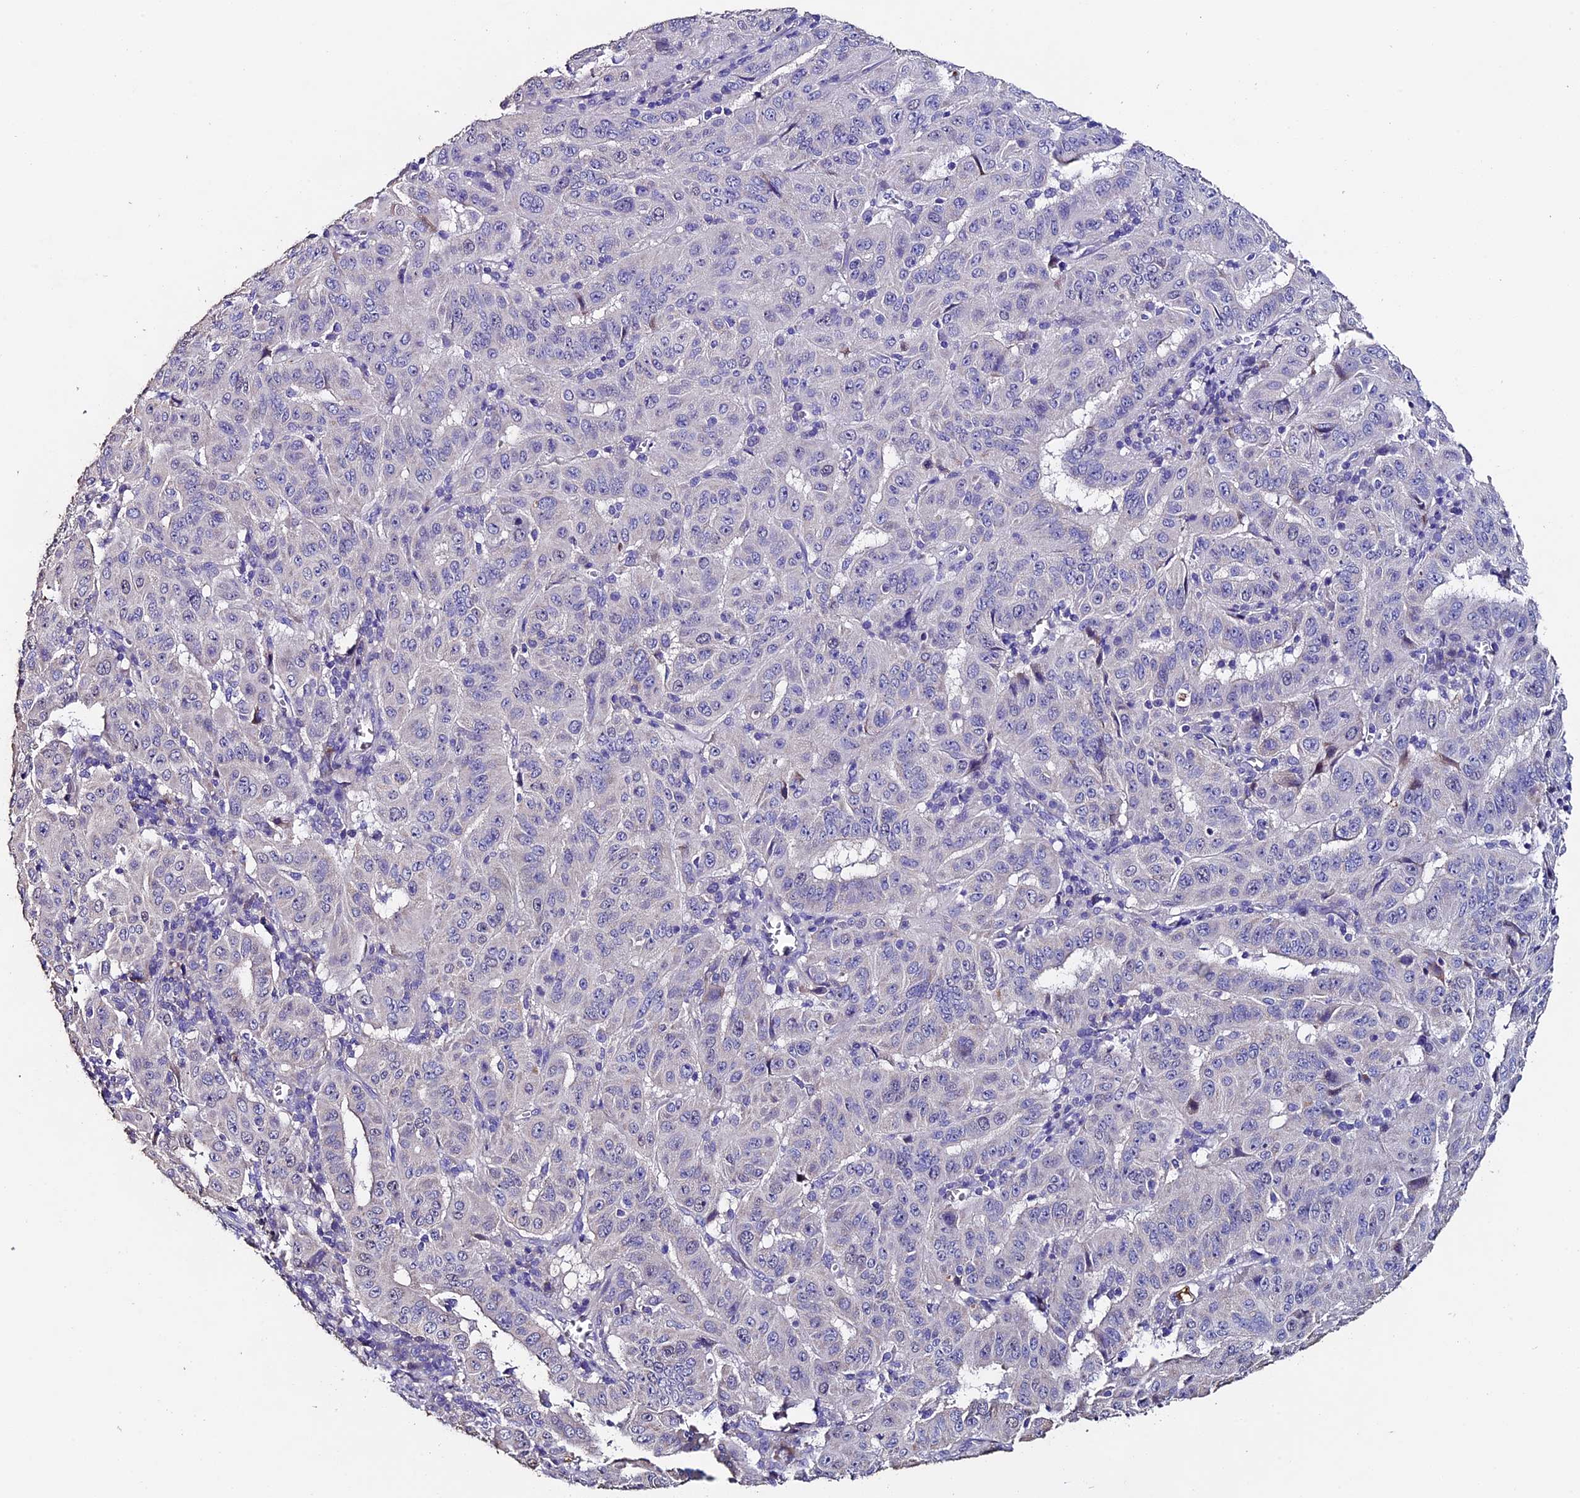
{"staining": {"intensity": "negative", "quantity": "none", "location": "none"}, "tissue": "pancreatic cancer", "cell_type": "Tumor cells", "image_type": "cancer", "snomed": [{"axis": "morphology", "description": "Adenocarcinoma, NOS"}, {"axis": "topography", "description": "Pancreas"}], "caption": "Tumor cells show no significant staining in pancreatic cancer (adenocarcinoma). (DAB (3,3'-diaminobenzidine) immunohistochemistry (IHC), high magnification).", "gene": "FBXW9", "patient": {"sex": "male", "age": 63}}